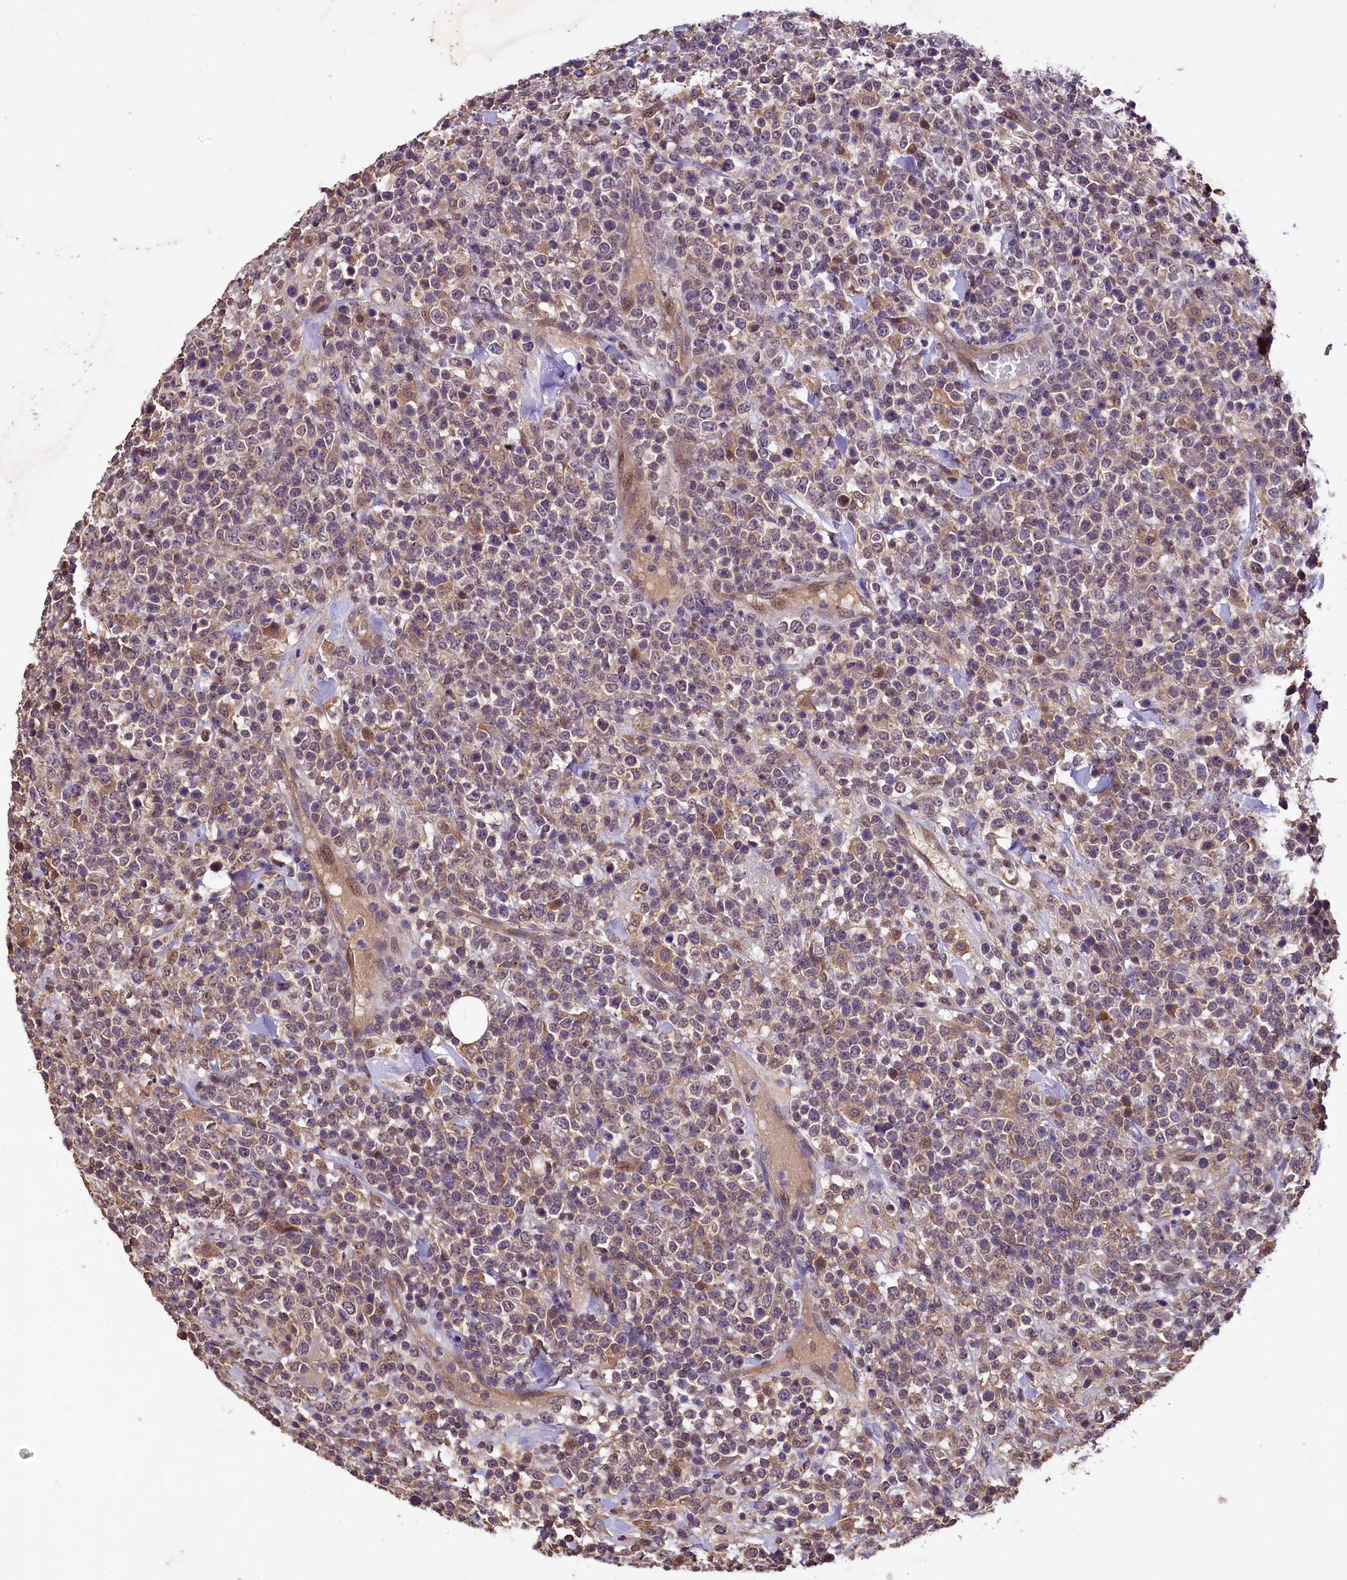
{"staining": {"intensity": "moderate", "quantity": "<25%", "location": "cytoplasmic/membranous"}, "tissue": "lymphoma", "cell_type": "Tumor cells", "image_type": "cancer", "snomed": [{"axis": "morphology", "description": "Malignant lymphoma, non-Hodgkin's type, High grade"}, {"axis": "topography", "description": "Colon"}], "caption": "An IHC micrograph of tumor tissue is shown. Protein staining in brown labels moderate cytoplasmic/membranous positivity in lymphoma within tumor cells. (DAB (3,3'-diaminobenzidine) IHC, brown staining for protein, blue staining for nuclei).", "gene": "PLXNB1", "patient": {"sex": "female", "age": 53}}